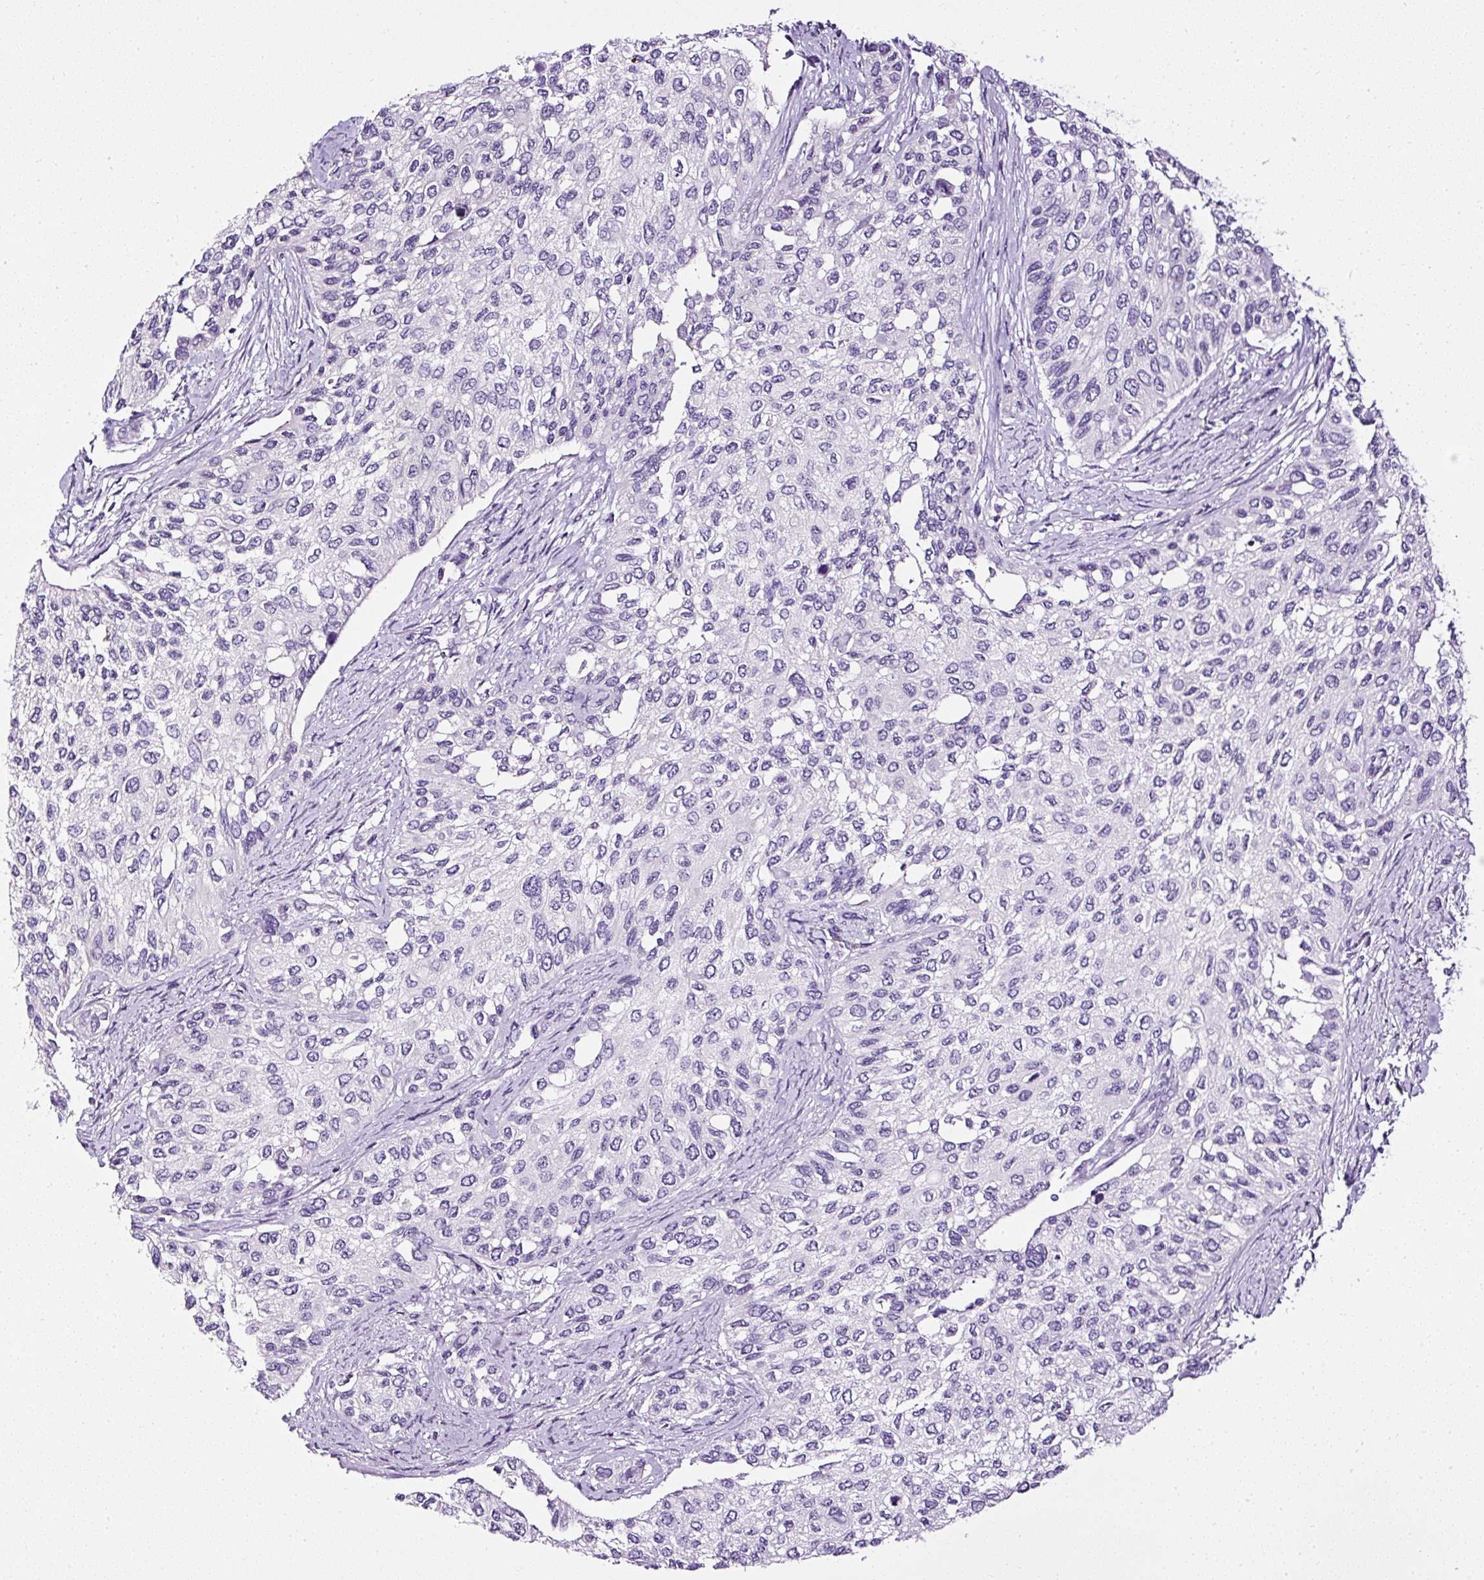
{"staining": {"intensity": "negative", "quantity": "none", "location": "none"}, "tissue": "urothelial cancer", "cell_type": "Tumor cells", "image_type": "cancer", "snomed": [{"axis": "morphology", "description": "Normal tissue, NOS"}, {"axis": "morphology", "description": "Urothelial carcinoma, High grade"}, {"axis": "topography", "description": "Vascular tissue"}, {"axis": "topography", "description": "Urinary bladder"}], "caption": "A high-resolution photomicrograph shows IHC staining of high-grade urothelial carcinoma, which demonstrates no significant staining in tumor cells.", "gene": "ATP2A1", "patient": {"sex": "female", "age": 56}}